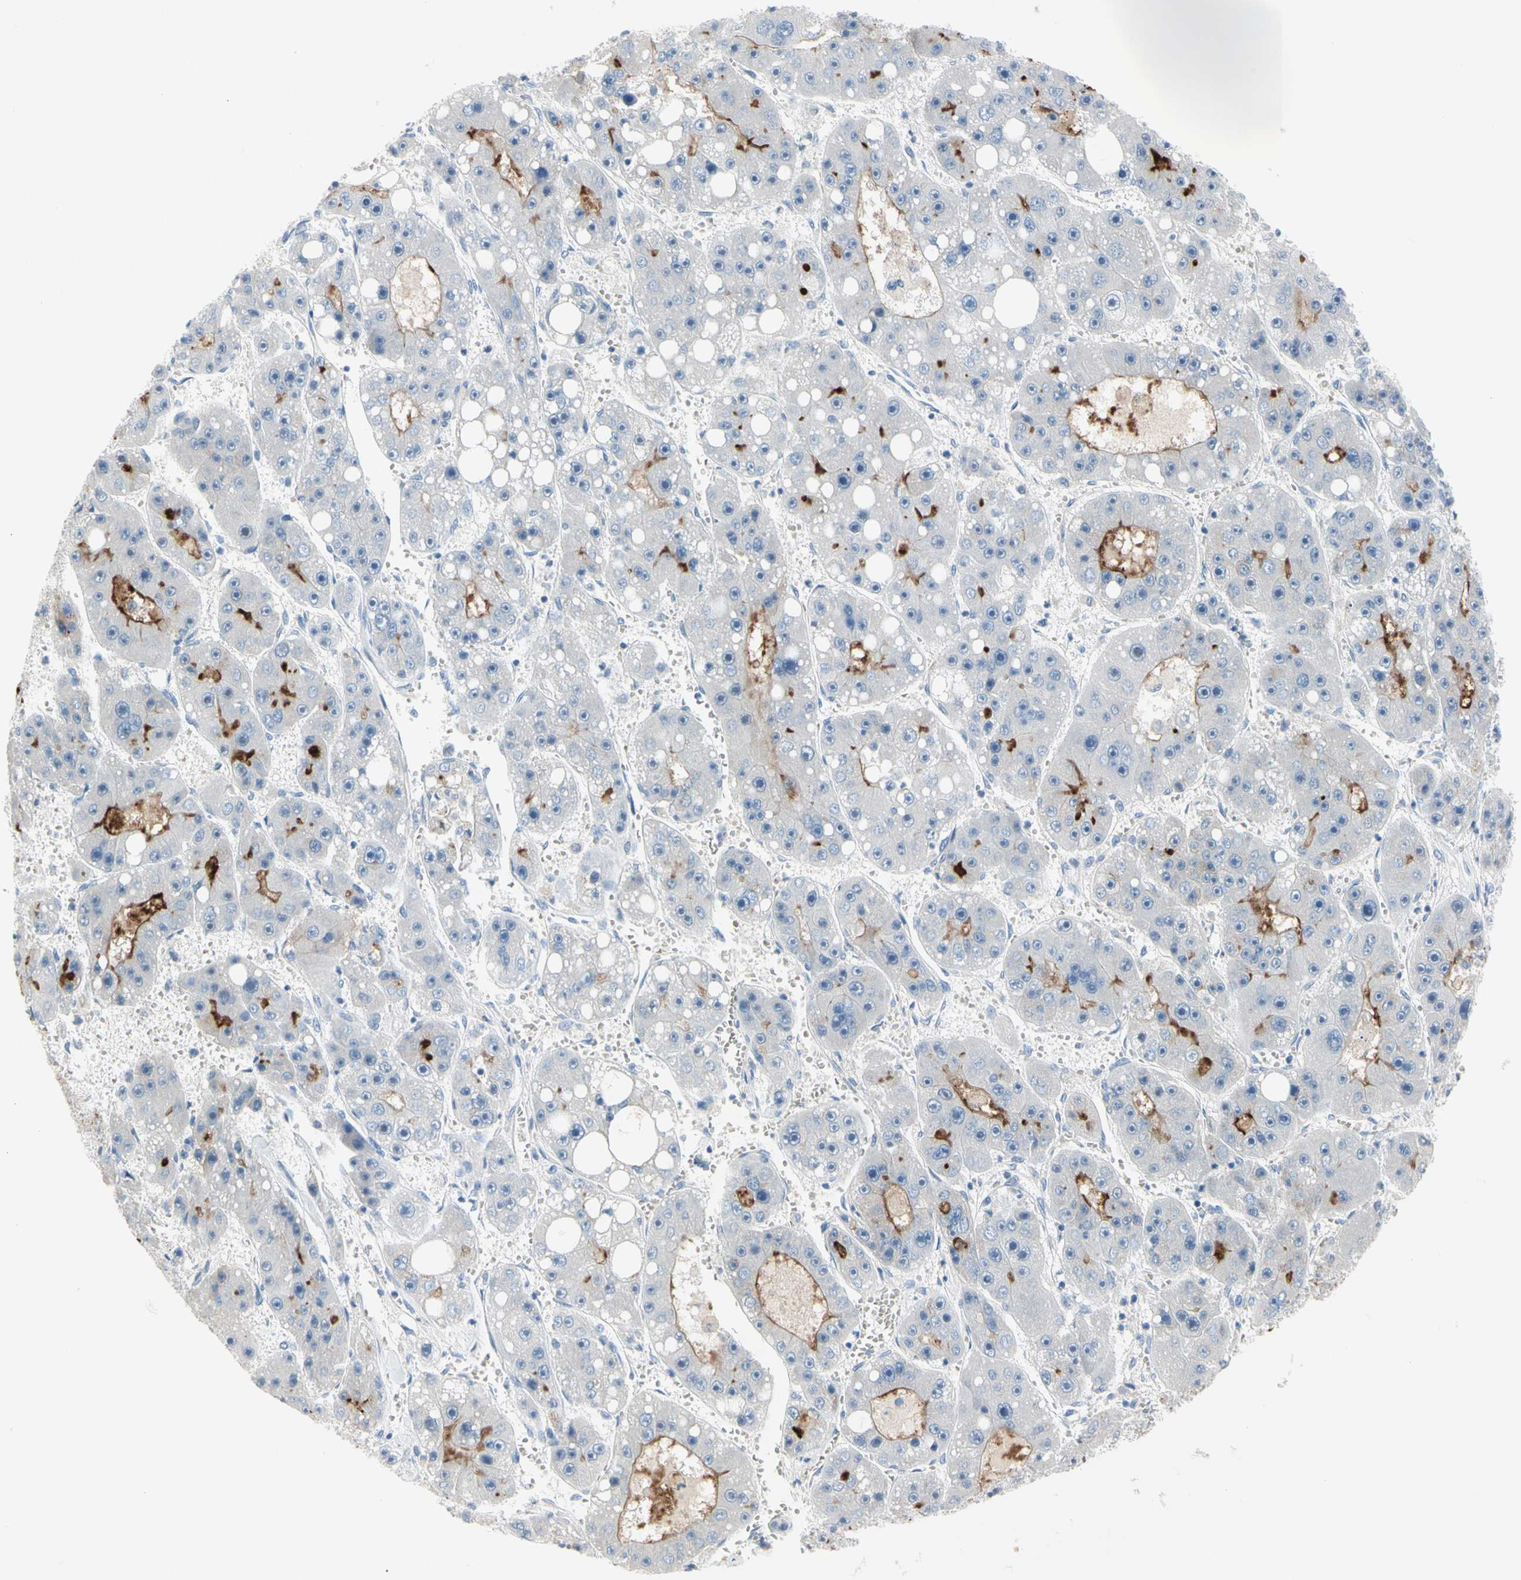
{"staining": {"intensity": "strong", "quantity": "<25%", "location": "cytoplasmic/membranous"}, "tissue": "liver cancer", "cell_type": "Tumor cells", "image_type": "cancer", "snomed": [{"axis": "morphology", "description": "Carcinoma, Hepatocellular, NOS"}, {"axis": "topography", "description": "Liver"}], "caption": "DAB immunohistochemical staining of human liver hepatocellular carcinoma reveals strong cytoplasmic/membranous protein positivity in approximately <25% of tumor cells.", "gene": "MARK1", "patient": {"sex": "female", "age": 61}}